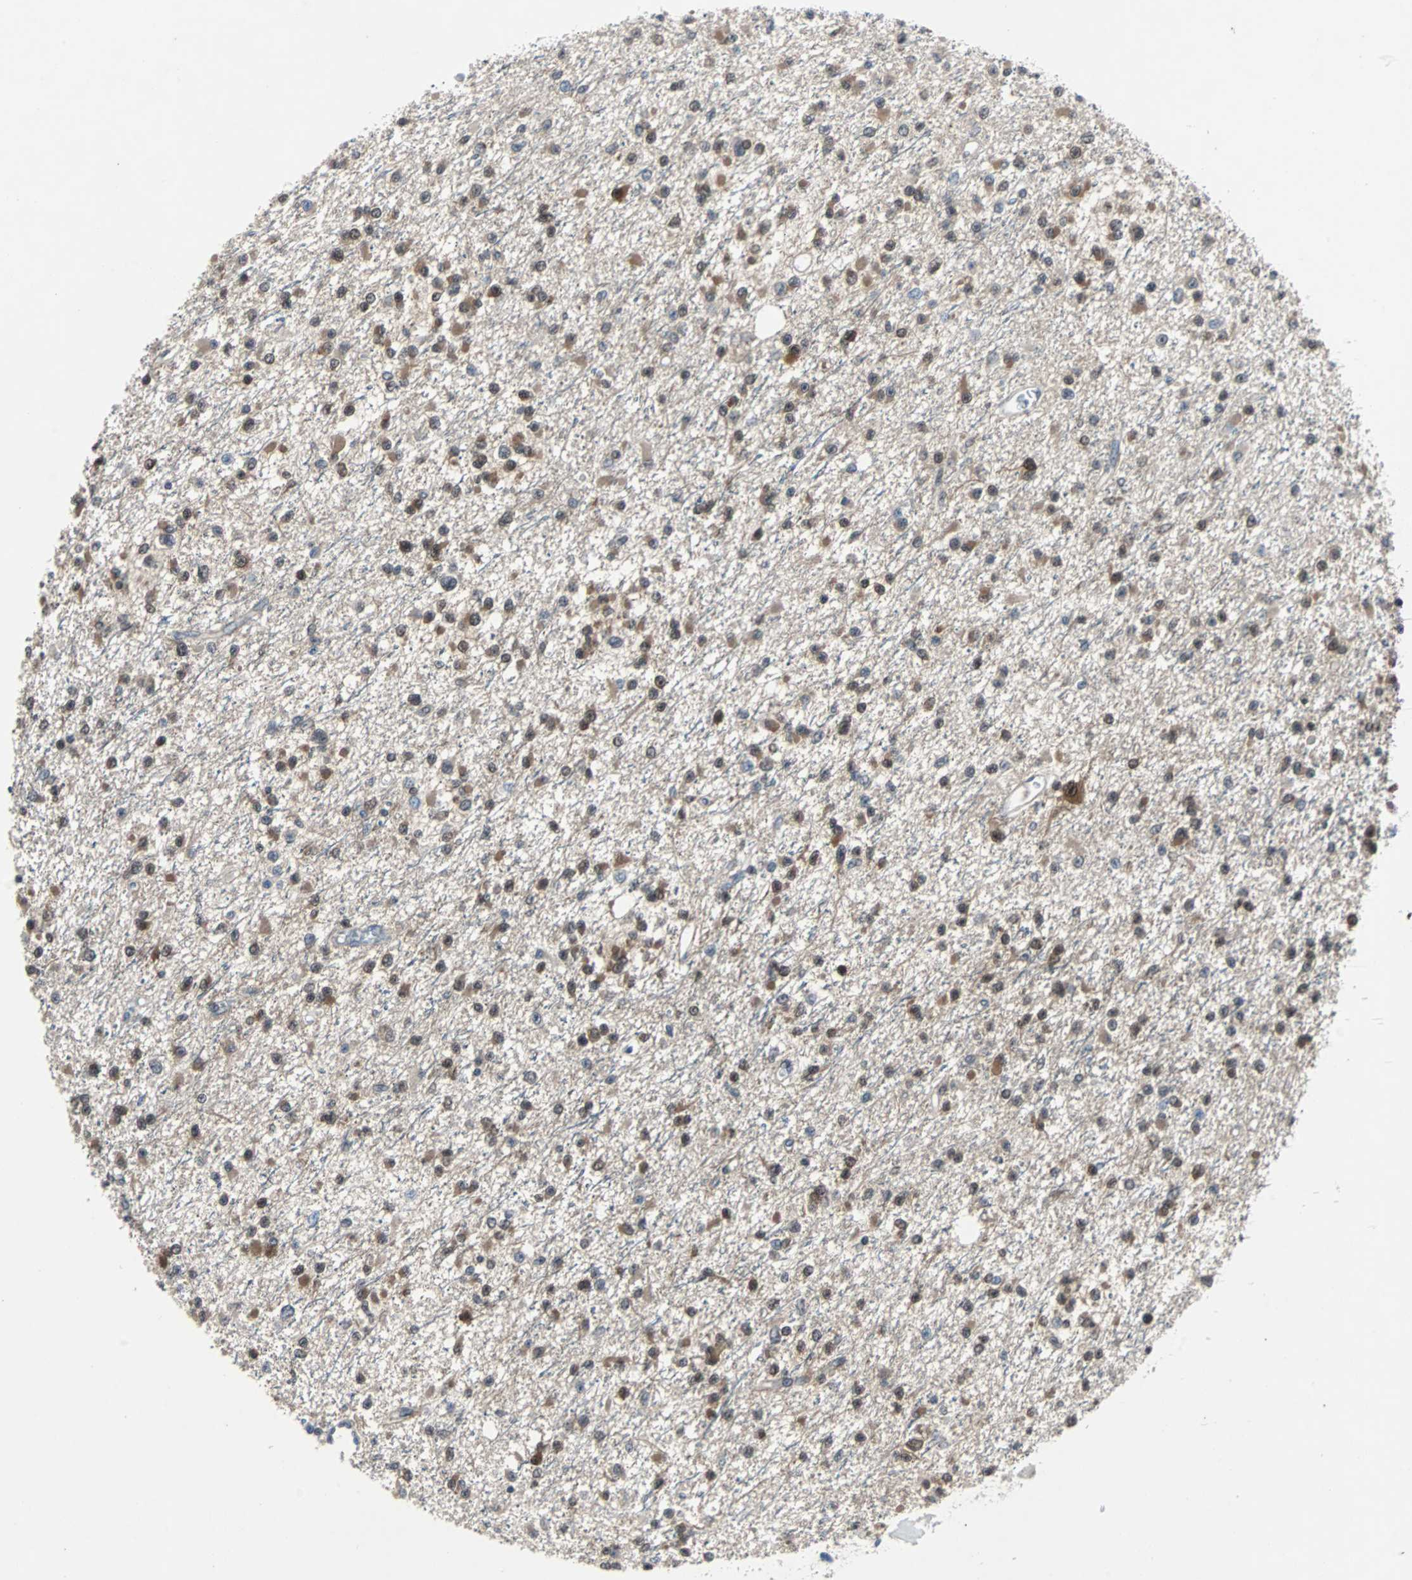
{"staining": {"intensity": "moderate", "quantity": ">75%", "location": "cytoplasmic/membranous,nuclear"}, "tissue": "glioma", "cell_type": "Tumor cells", "image_type": "cancer", "snomed": [{"axis": "morphology", "description": "Glioma, malignant, Low grade"}, {"axis": "topography", "description": "Brain"}], "caption": "This micrograph reveals immunohistochemistry (IHC) staining of malignant low-grade glioma, with medium moderate cytoplasmic/membranous and nuclear positivity in about >75% of tumor cells.", "gene": "MAP2K6", "patient": {"sex": "female", "age": 22}}